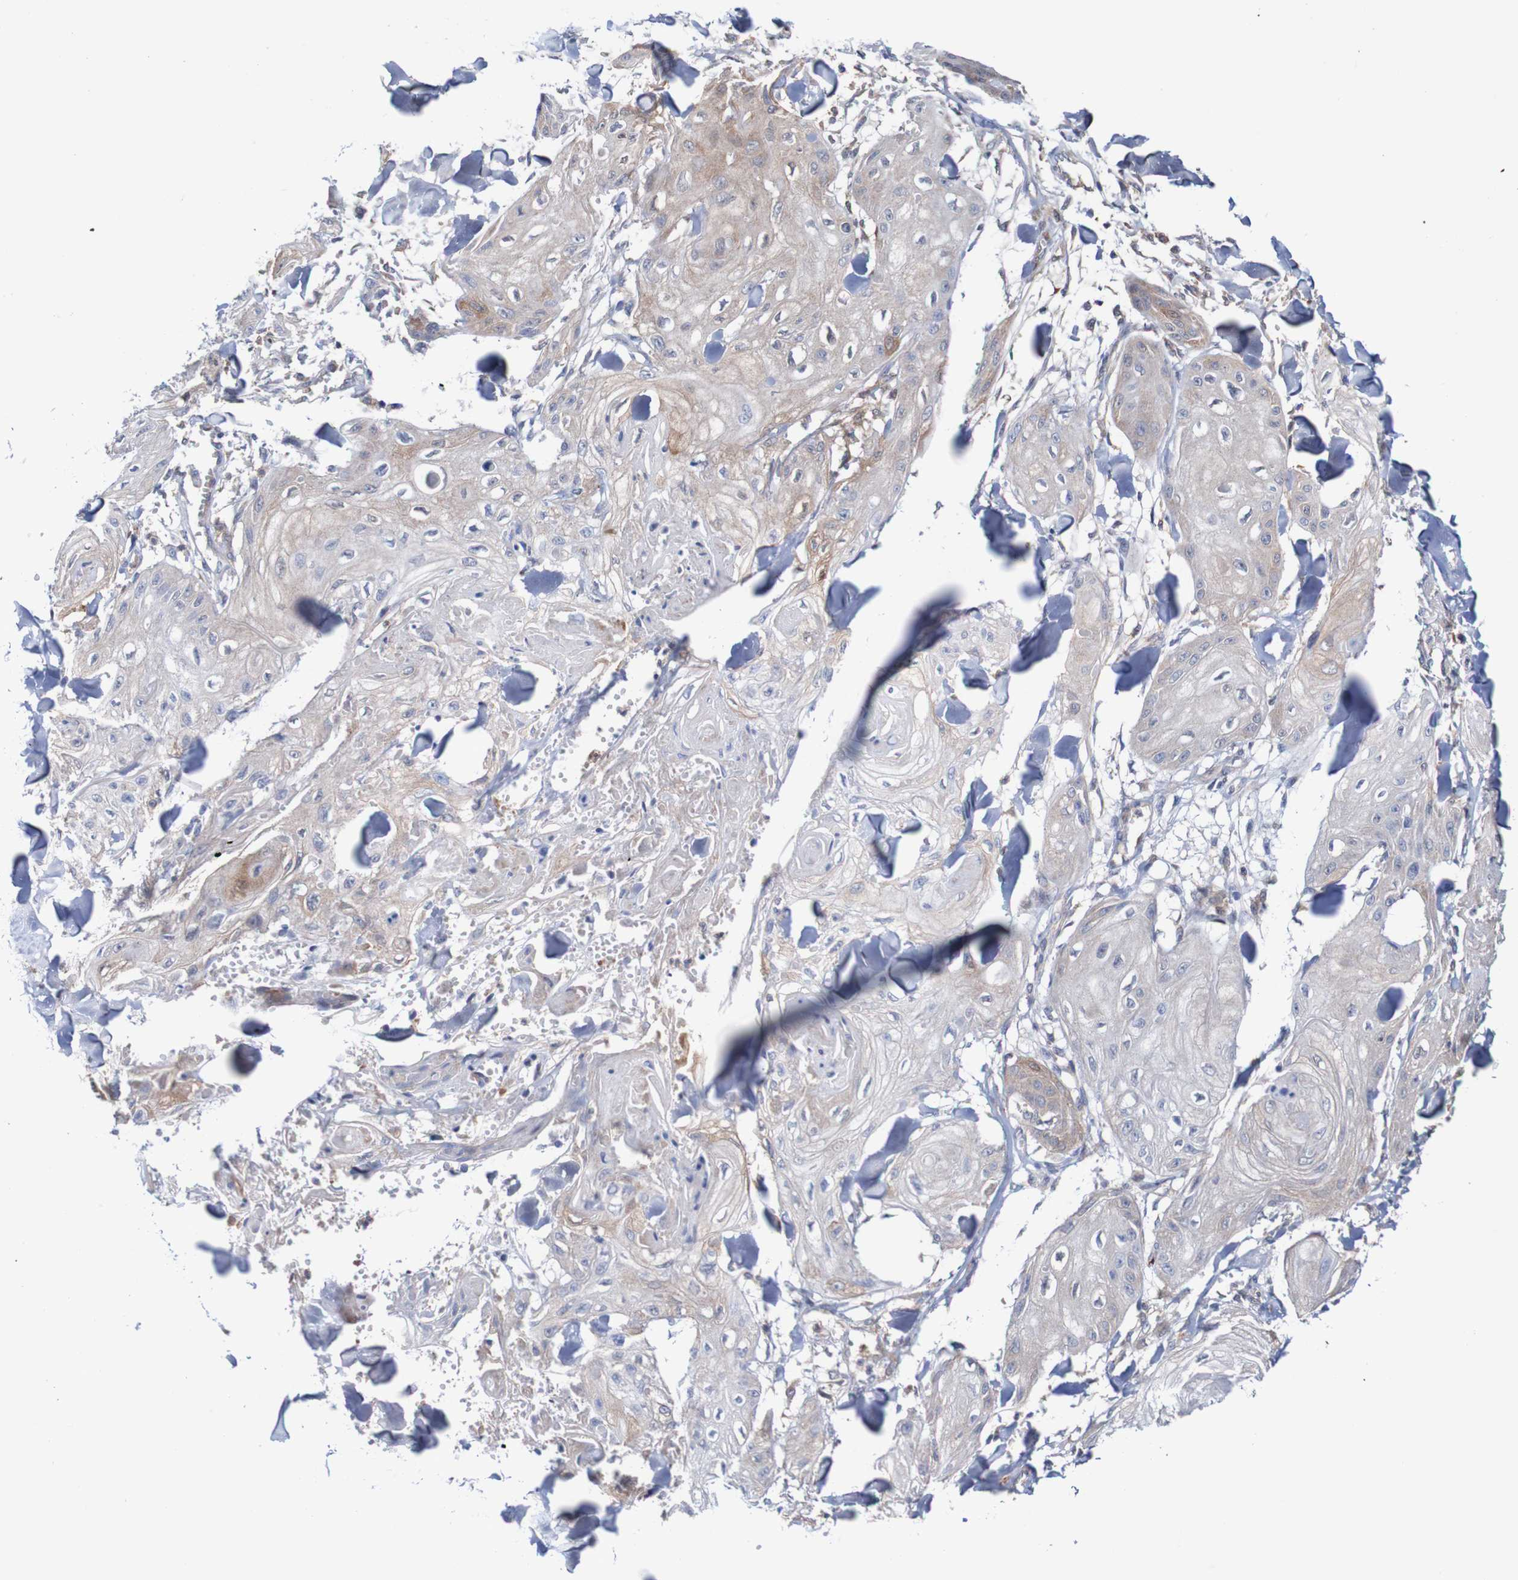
{"staining": {"intensity": "weak", "quantity": "25%-75%", "location": "cytoplasmic/membranous"}, "tissue": "skin cancer", "cell_type": "Tumor cells", "image_type": "cancer", "snomed": [{"axis": "morphology", "description": "Squamous cell carcinoma, NOS"}, {"axis": "topography", "description": "Skin"}], "caption": "About 25%-75% of tumor cells in skin squamous cell carcinoma exhibit weak cytoplasmic/membranous protein positivity as visualized by brown immunohistochemical staining.", "gene": "RIGI", "patient": {"sex": "male", "age": 74}}